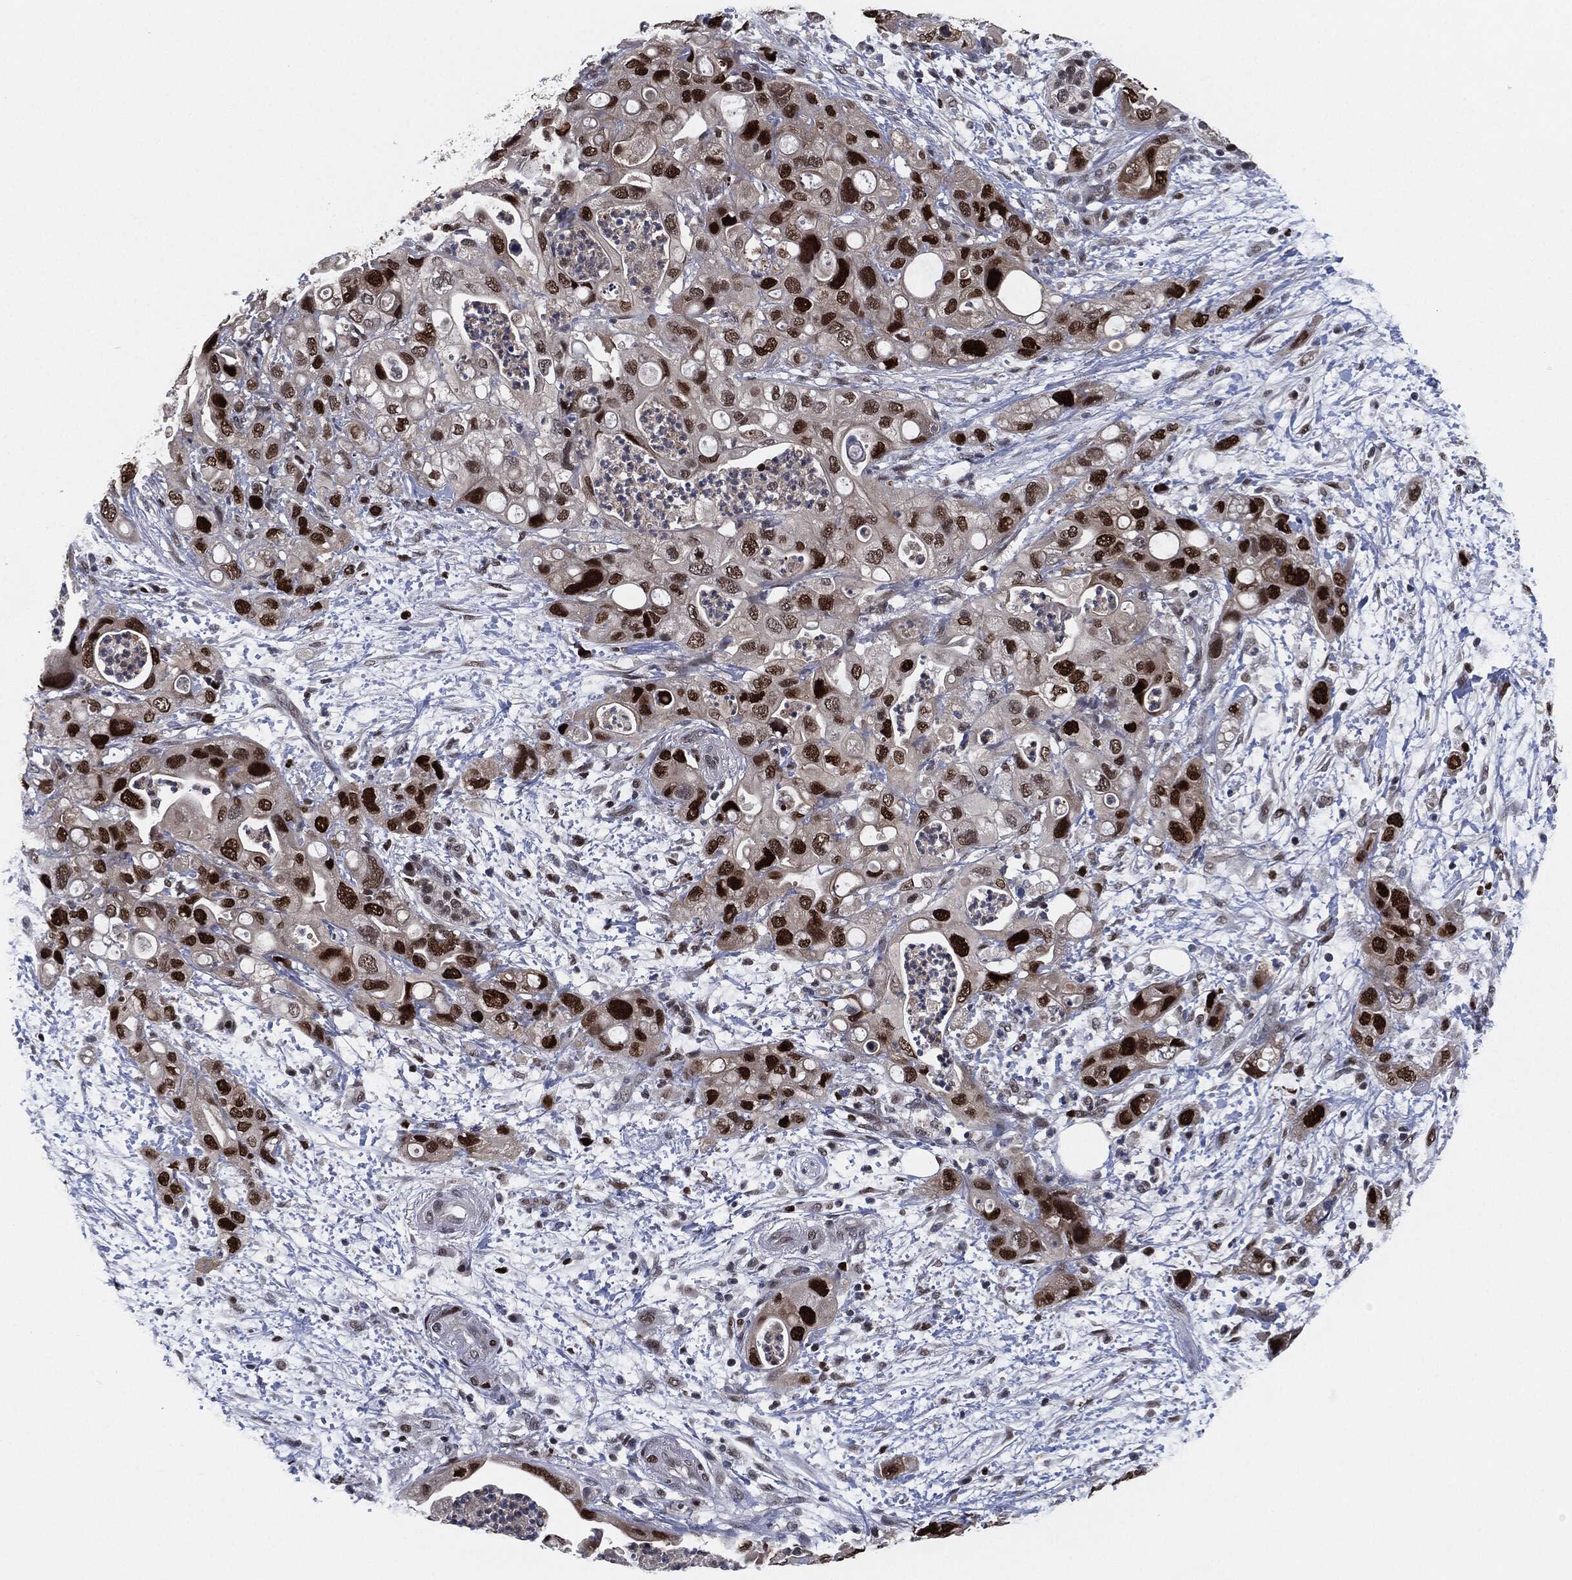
{"staining": {"intensity": "strong", "quantity": ">75%", "location": "nuclear"}, "tissue": "pancreatic cancer", "cell_type": "Tumor cells", "image_type": "cancer", "snomed": [{"axis": "morphology", "description": "Adenocarcinoma, NOS"}, {"axis": "topography", "description": "Pancreas"}], "caption": "An IHC histopathology image of neoplastic tissue is shown. Protein staining in brown highlights strong nuclear positivity in pancreatic cancer within tumor cells. Nuclei are stained in blue.", "gene": "PCNA", "patient": {"sex": "female", "age": 72}}